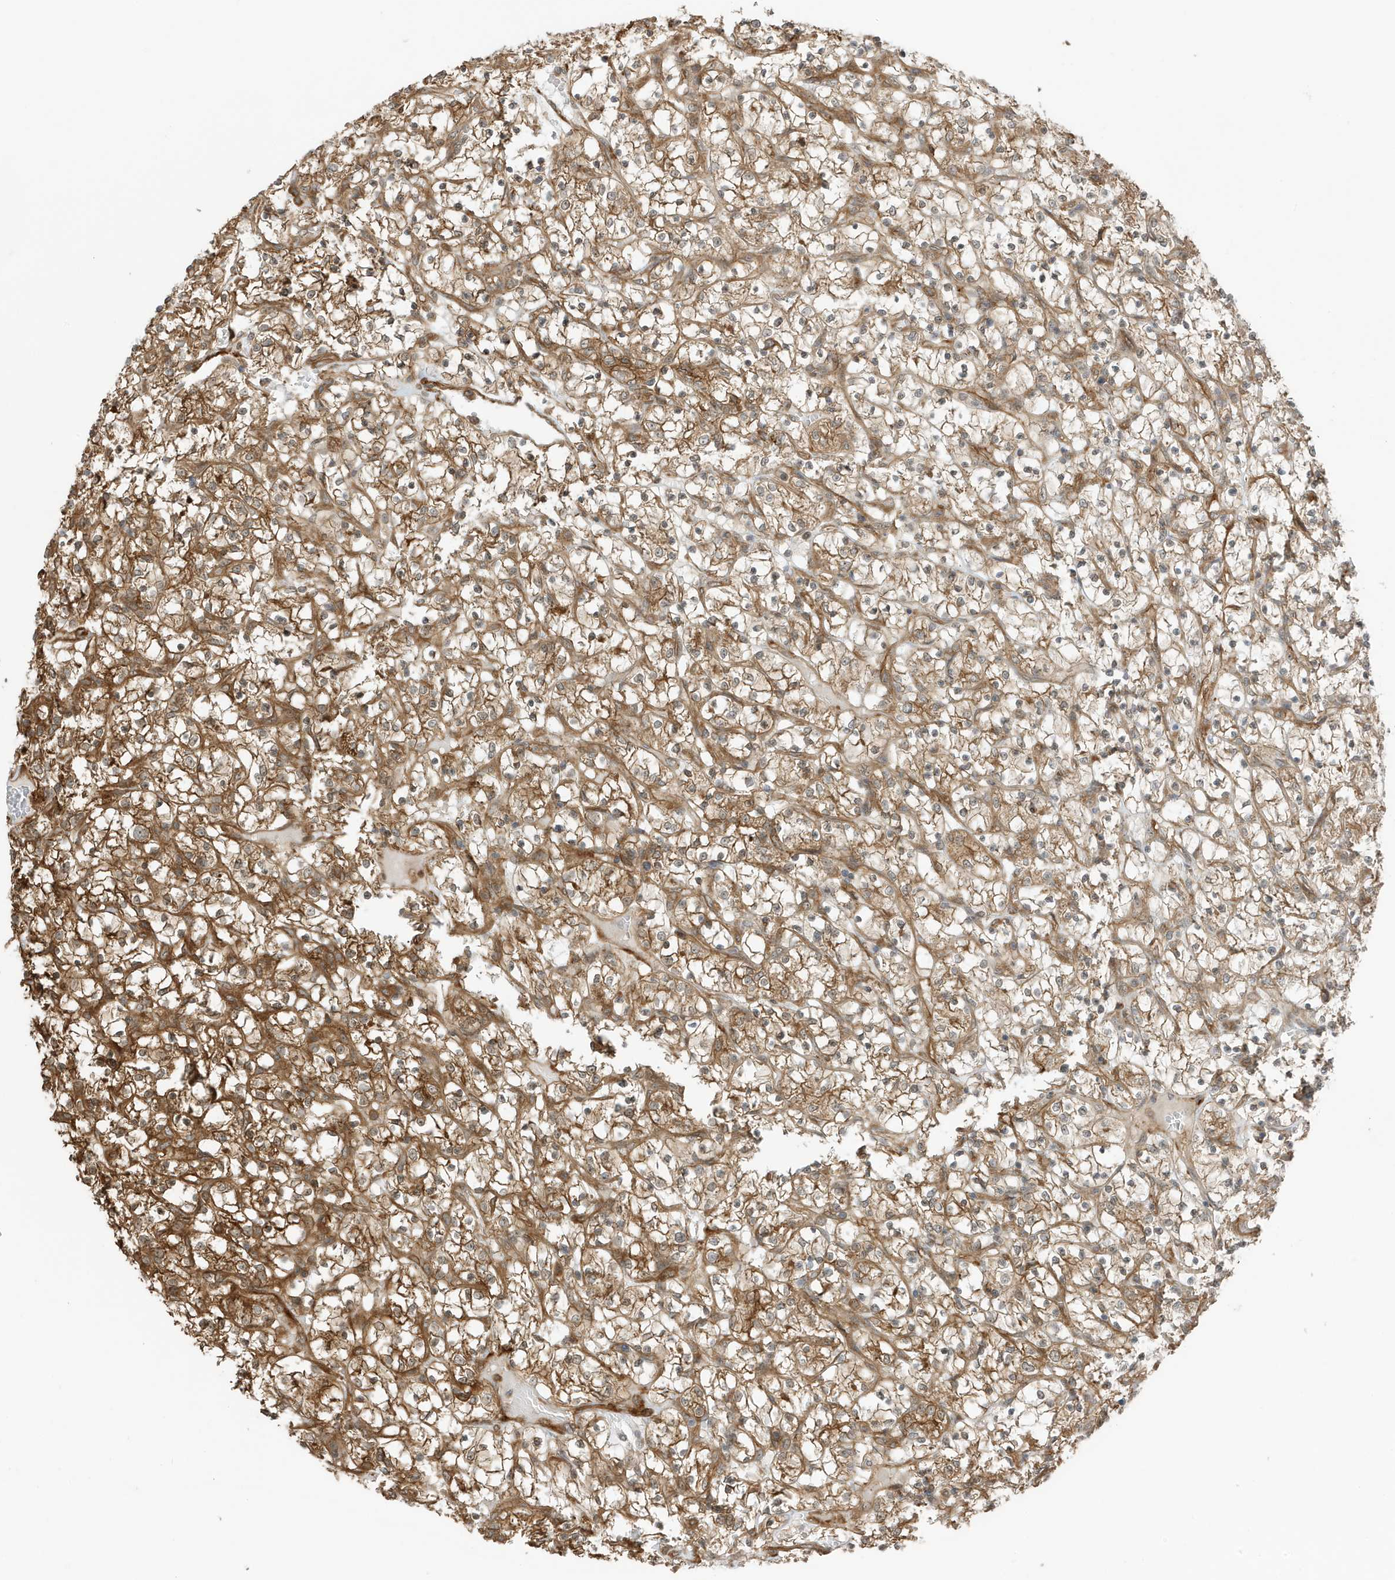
{"staining": {"intensity": "moderate", "quantity": ">75%", "location": "cytoplasmic/membranous"}, "tissue": "renal cancer", "cell_type": "Tumor cells", "image_type": "cancer", "snomed": [{"axis": "morphology", "description": "Adenocarcinoma, NOS"}, {"axis": "topography", "description": "Kidney"}], "caption": "Immunohistochemical staining of human adenocarcinoma (renal) exhibits moderate cytoplasmic/membranous protein expression in approximately >75% of tumor cells. (IHC, brightfield microscopy, high magnification).", "gene": "CDC42EP3", "patient": {"sex": "female", "age": 69}}